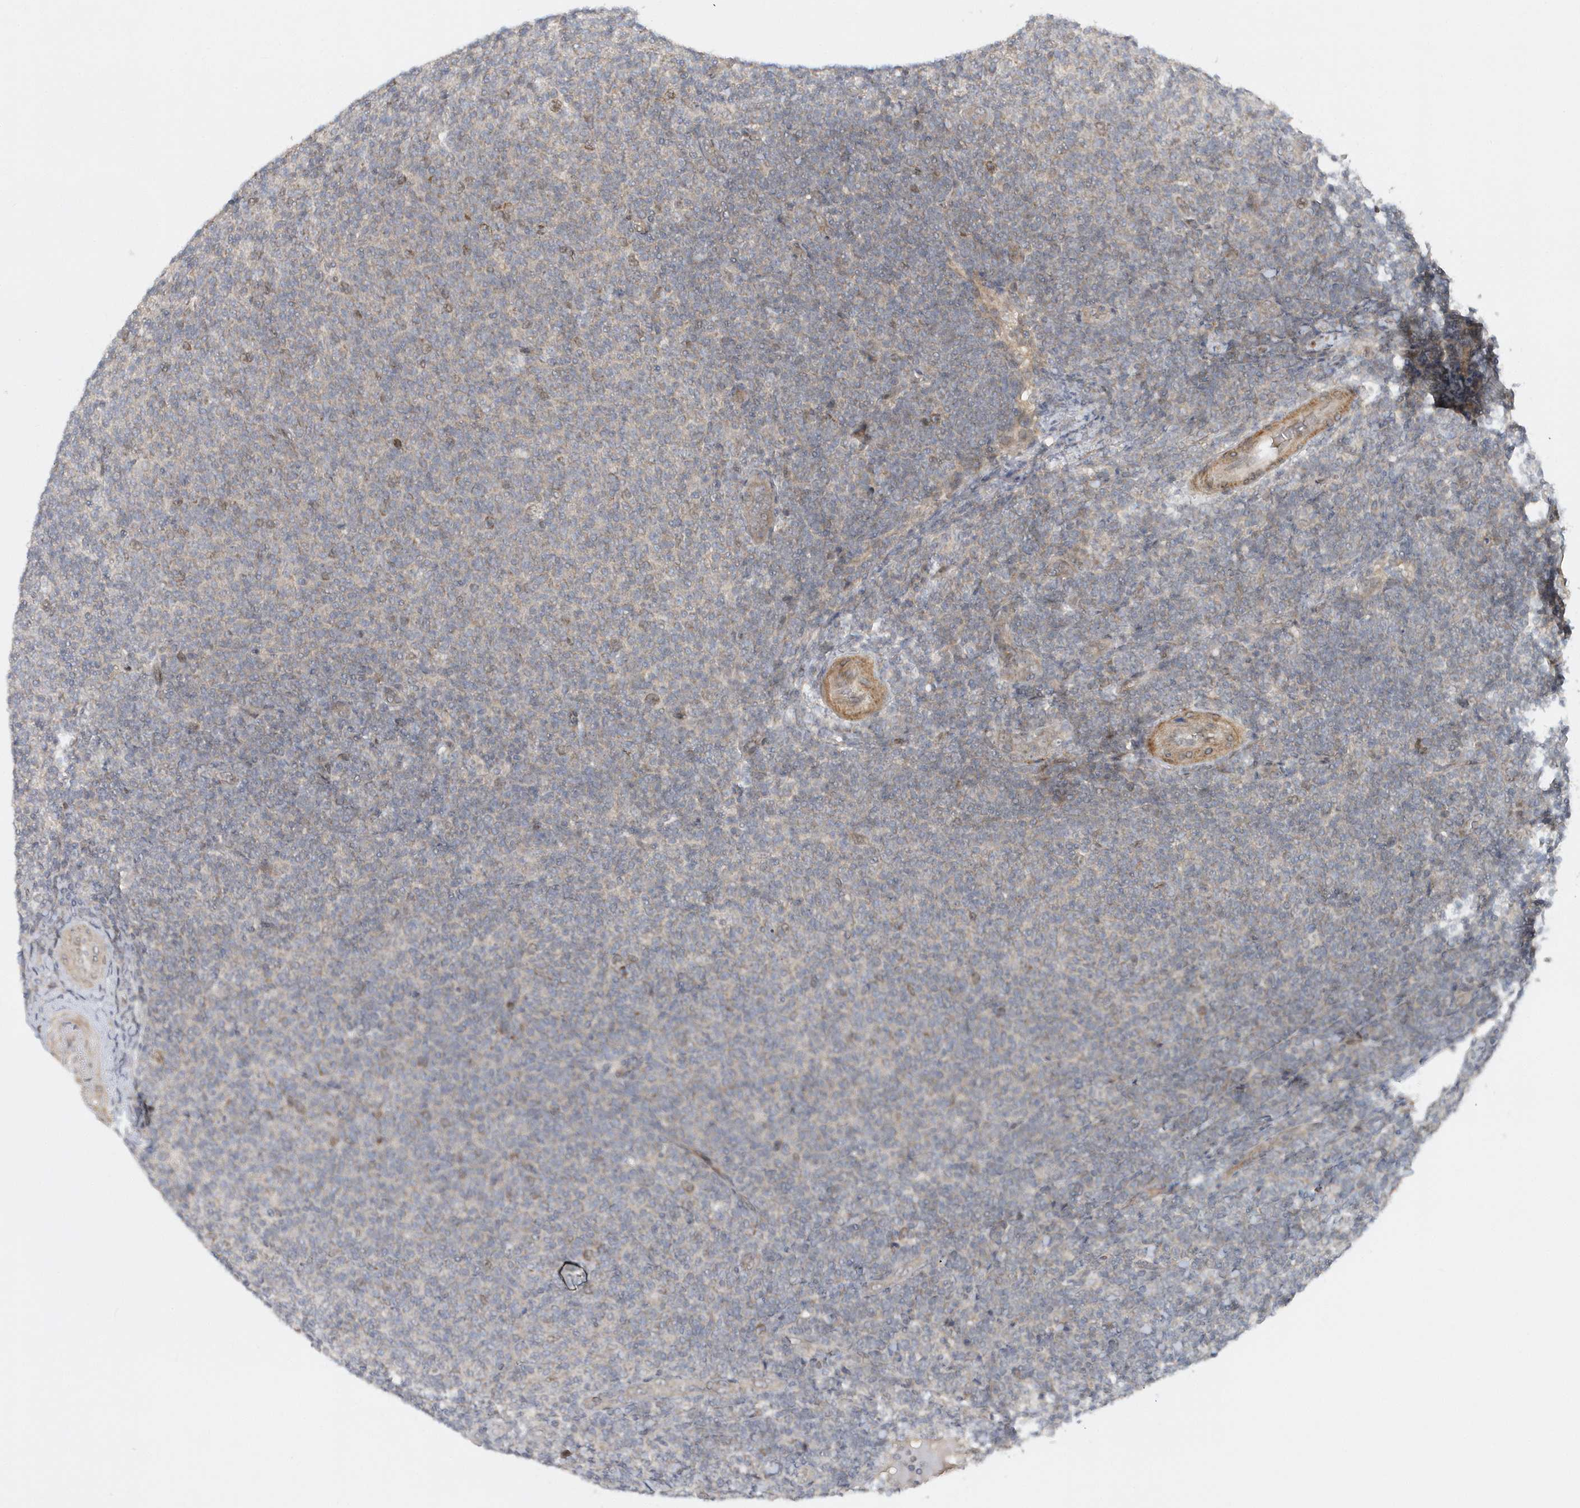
{"staining": {"intensity": "weak", "quantity": "<25%", "location": "cytoplasmic/membranous"}, "tissue": "lymphoma", "cell_type": "Tumor cells", "image_type": "cancer", "snomed": [{"axis": "morphology", "description": "Malignant lymphoma, non-Hodgkin's type, Low grade"}, {"axis": "topography", "description": "Lymph node"}], "caption": "Immunohistochemistry (IHC) photomicrograph of neoplastic tissue: malignant lymphoma, non-Hodgkin's type (low-grade) stained with DAB (3,3'-diaminobenzidine) displays no significant protein positivity in tumor cells. Nuclei are stained in blue.", "gene": "MXI1", "patient": {"sex": "male", "age": 66}}